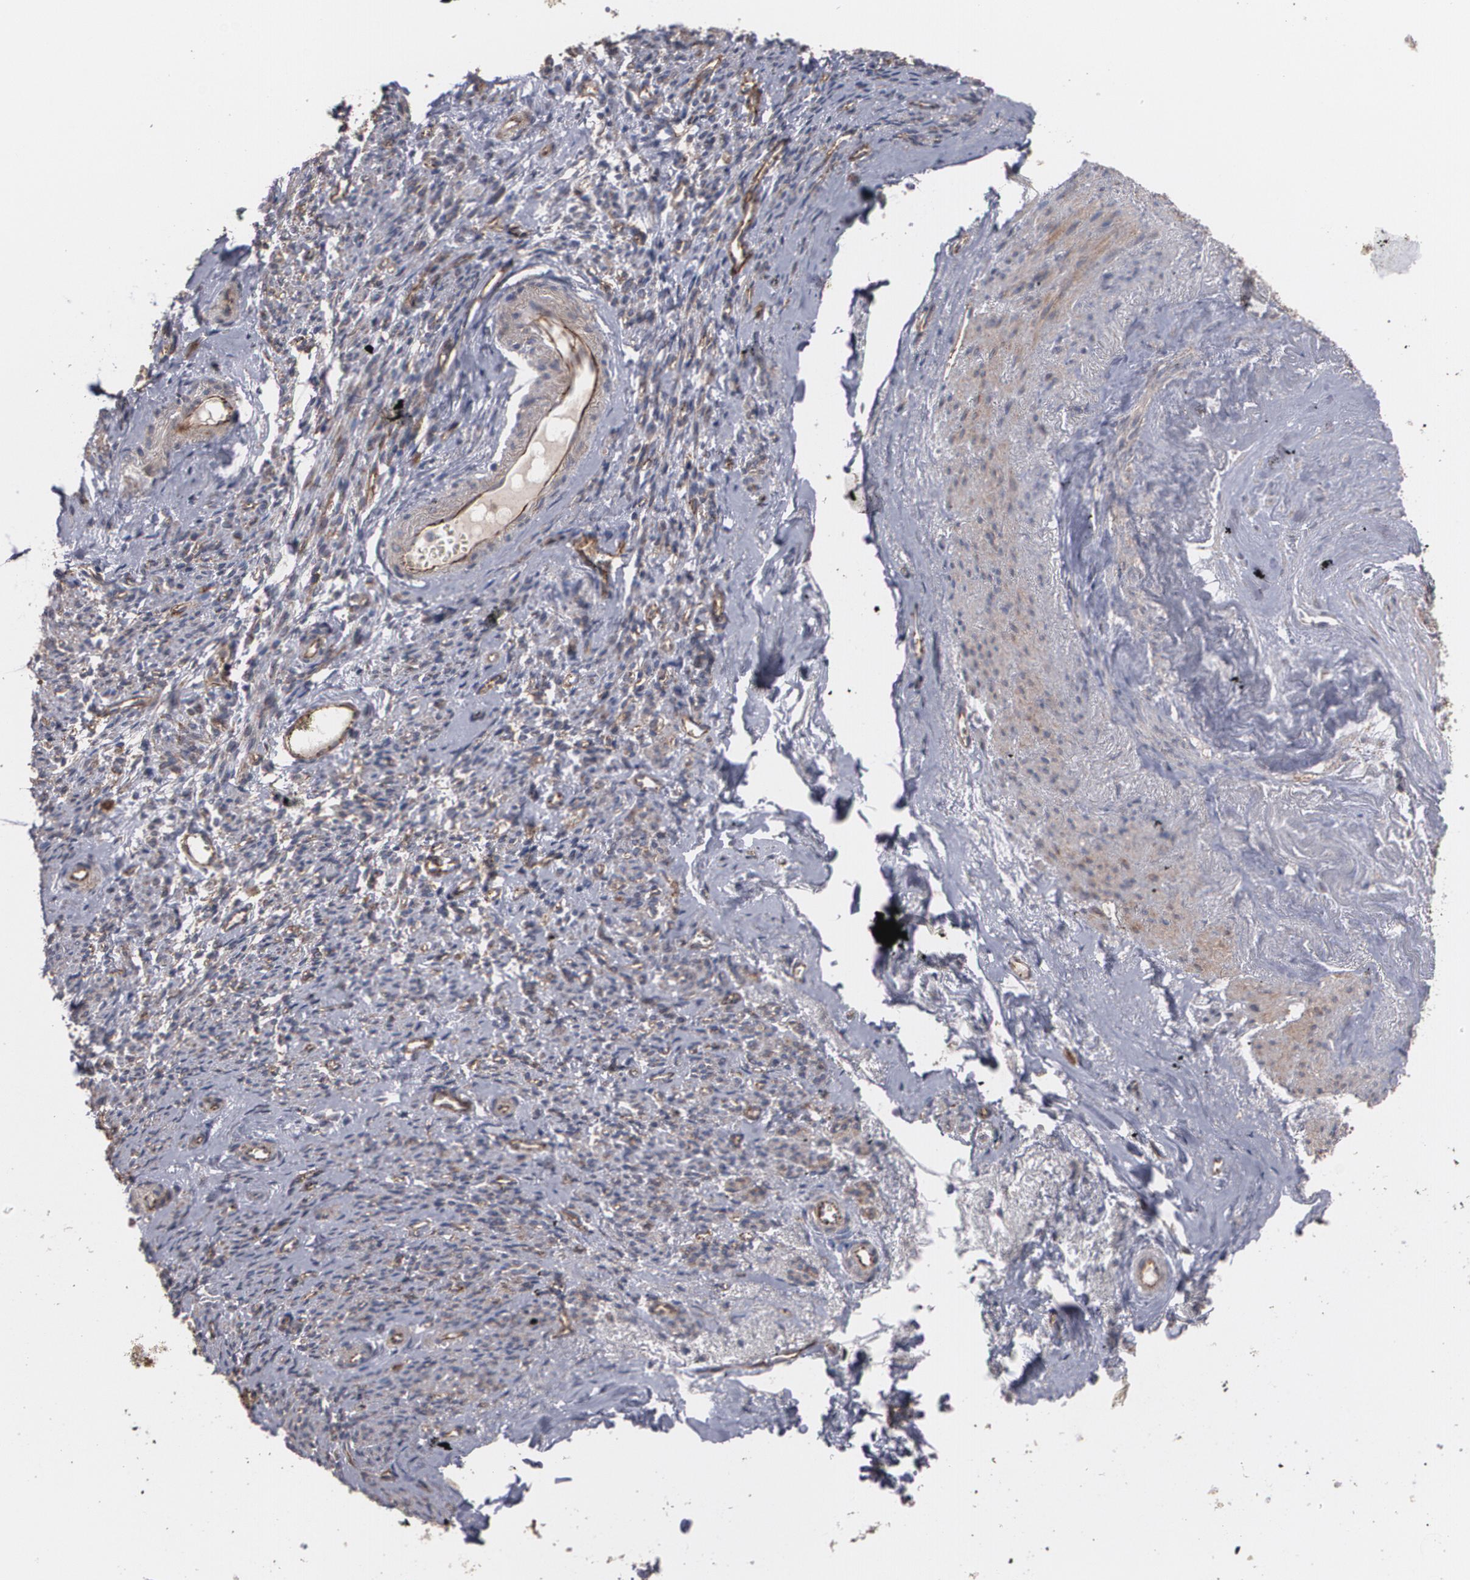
{"staining": {"intensity": "weak", "quantity": ">75%", "location": "cytoplasmic/membranous"}, "tissue": "endometrial cancer", "cell_type": "Tumor cells", "image_type": "cancer", "snomed": [{"axis": "morphology", "description": "Adenocarcinoma, NOS"}, {"axis": "topography", "description": "Endometrium"}], "caption": "Brown immunohistochemical staining in human adenocarcinoma (endometrial) shows weak cytoplasmic/membranous expression in about >75% of tumor cells.", "gene": "TJP1", "patient": {"sex": "female", "age": 75}}